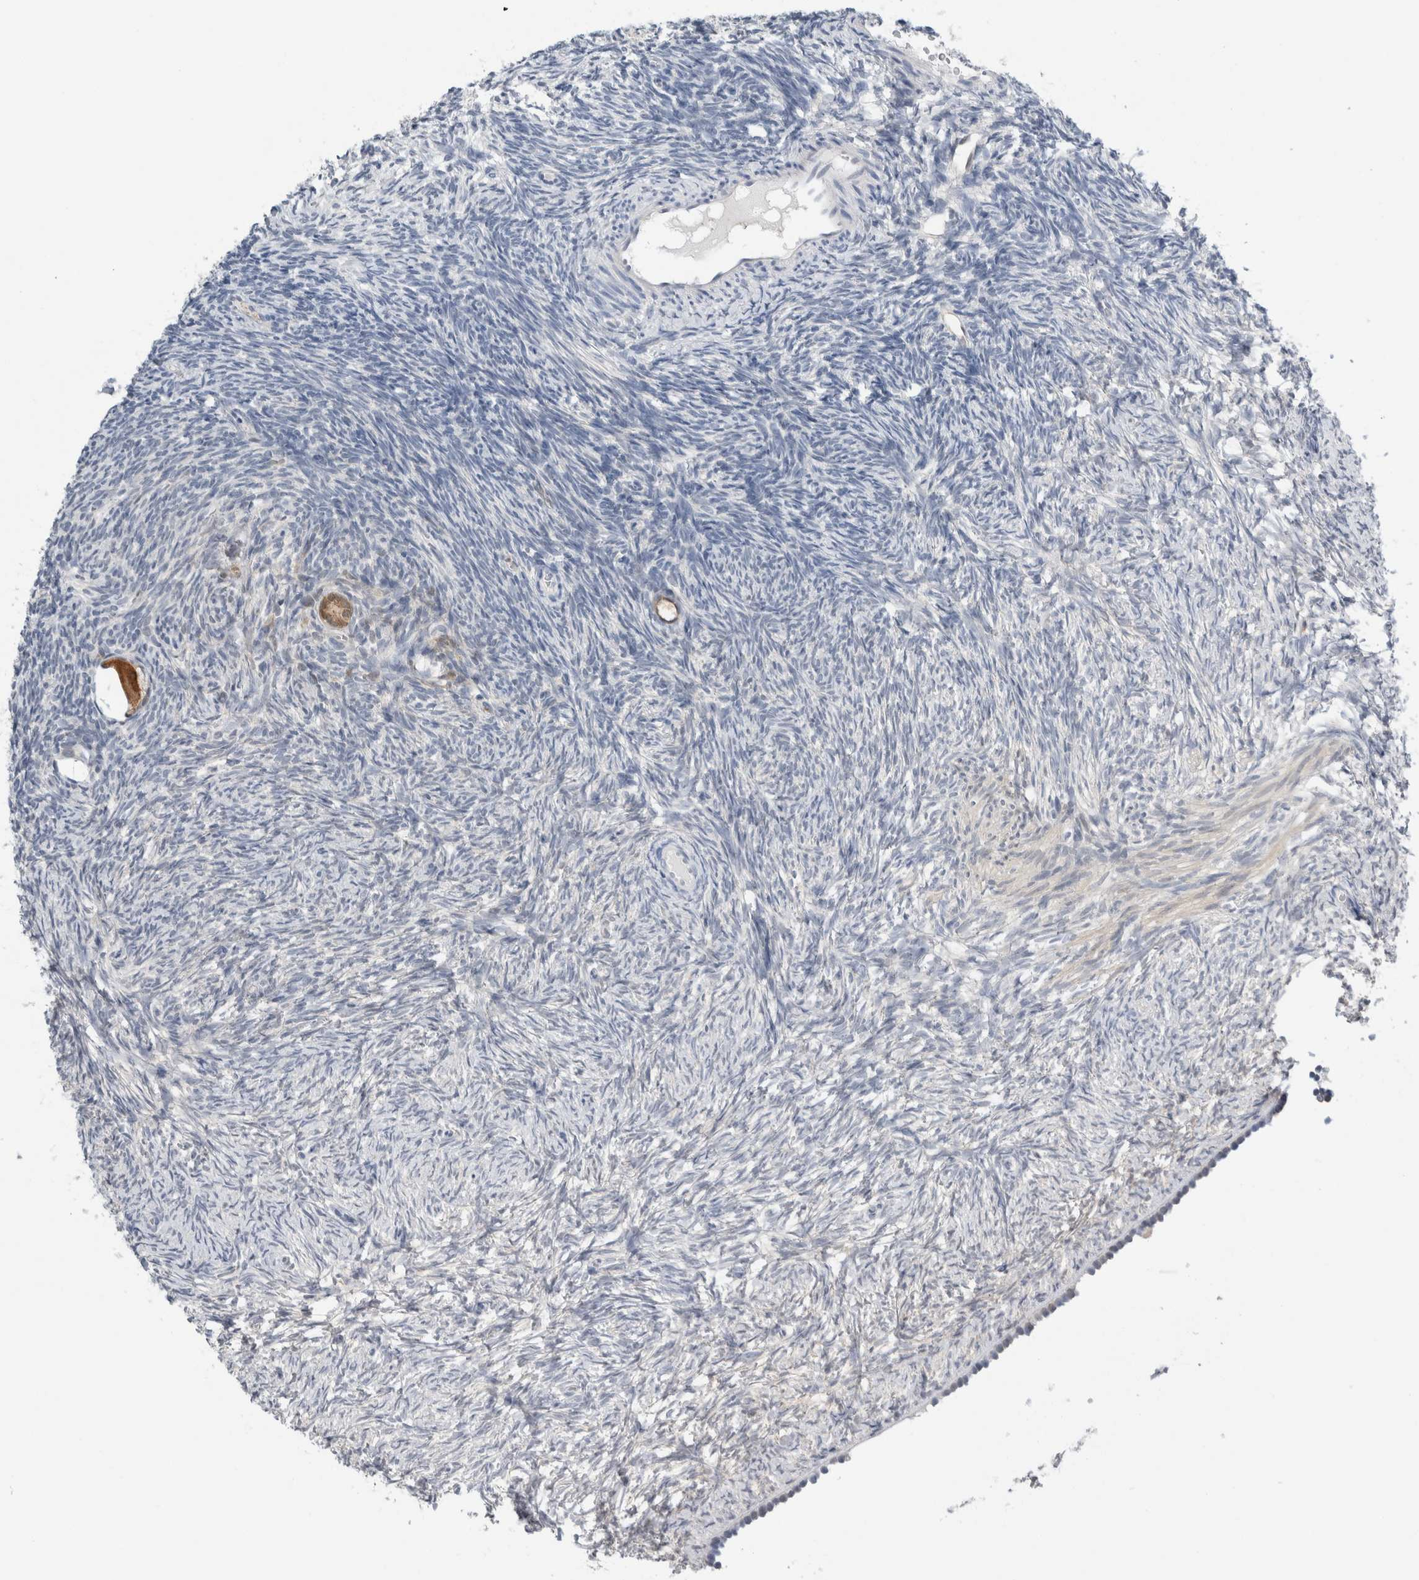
{"staining": {"intensity": "strong", "quantity": ">75%", "location": "cytoplasmic/membranous"}, "tissue": "ovary", "cell_type": "Follicle cells", "image_type": "normal", "snomed": [{"axis": "morphology", "description": "Normal tissue, NOS"}, {"axis": "topography", "description": "Ovary"}], "caption": "Protein staining exhibits strong cytoplasmic/membranous expression in approximately >75% of follicle cells in benign ovary.", "gene": "CASP6", "patient": {"sex": "female", "age": 34}}